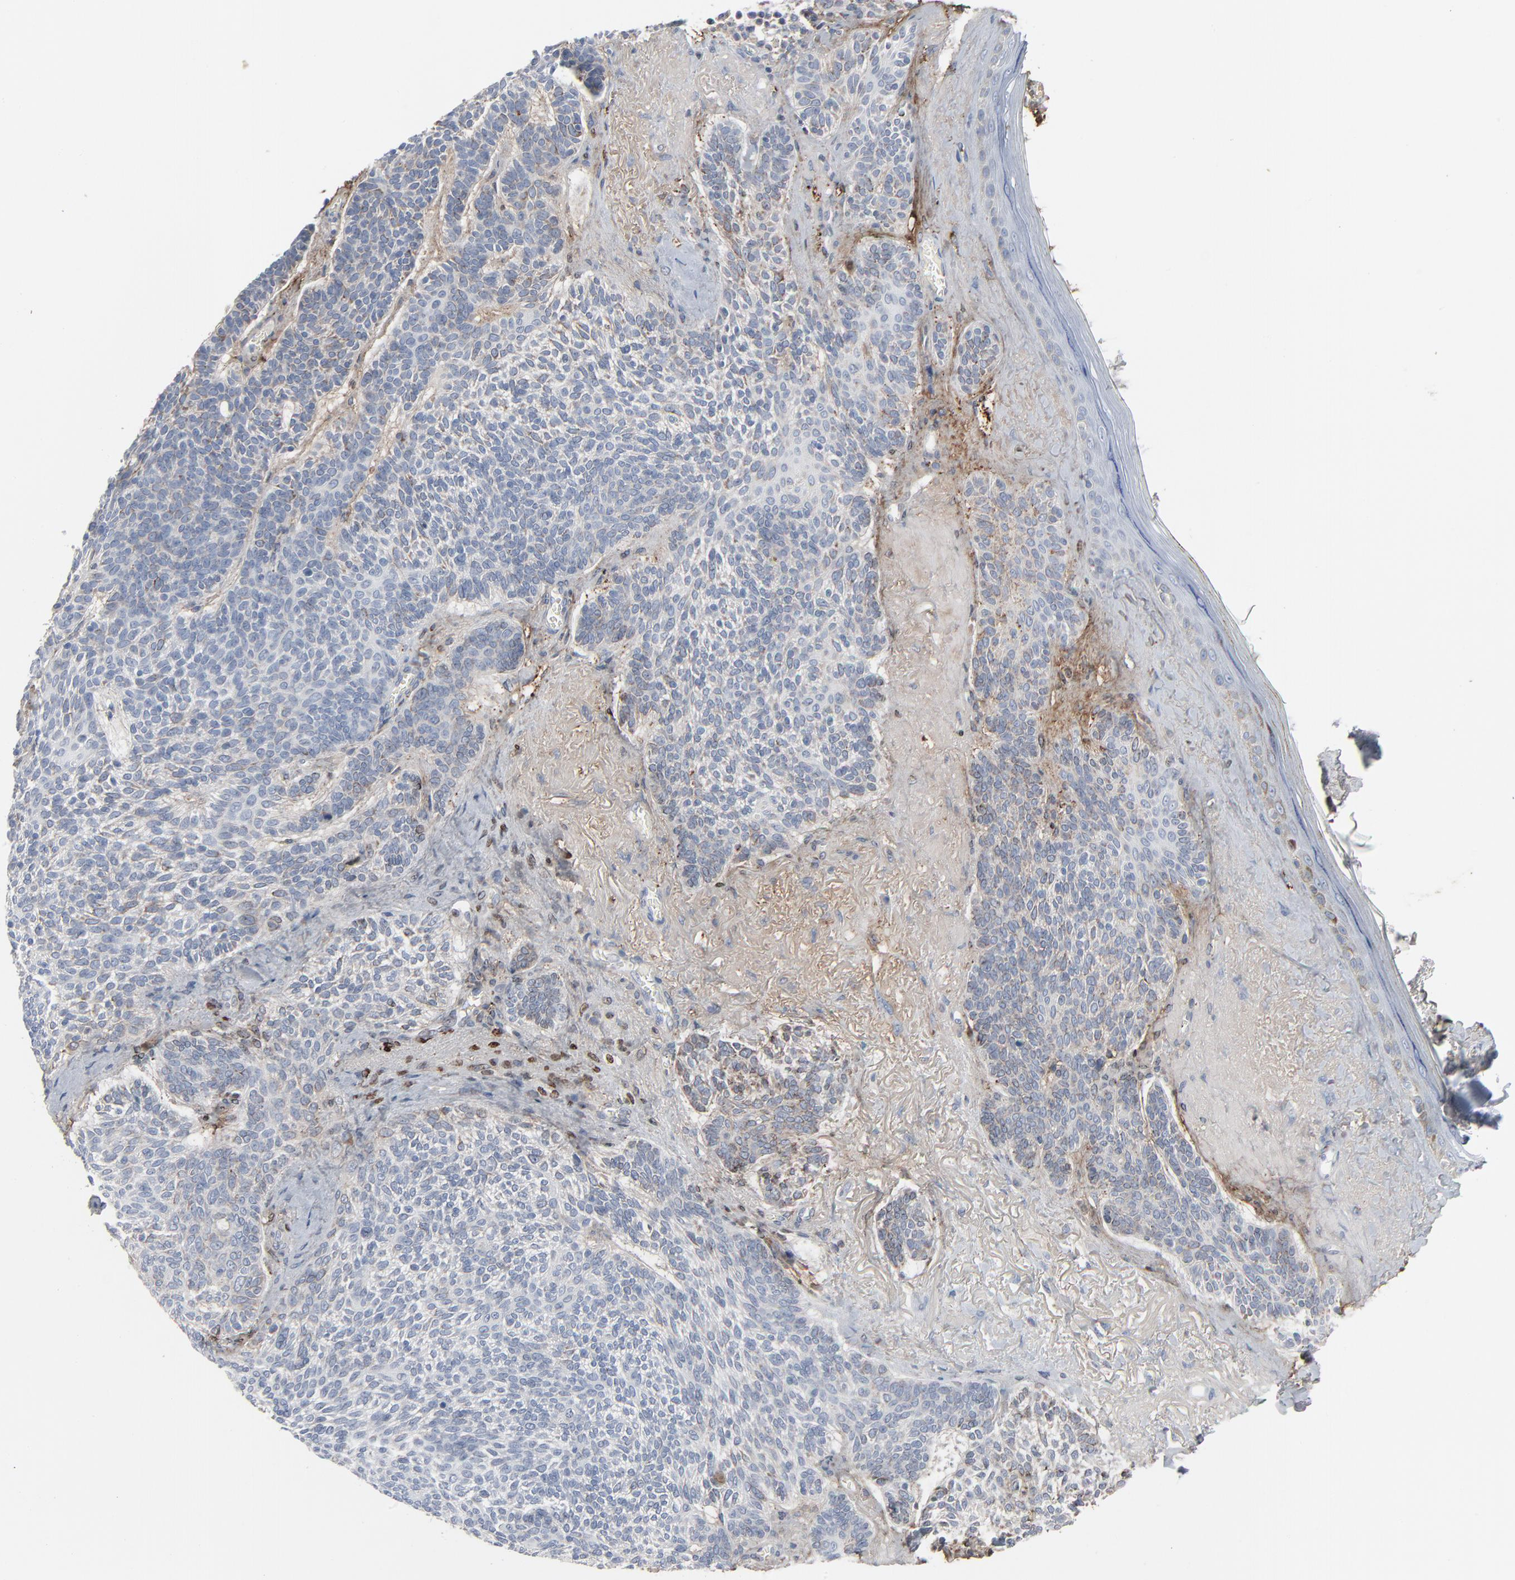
{"staining": {"intensity": "negative", "quantity": "none", "location": "none"}, "tissue": "skin cancer", "cell_type": "Tumor cells", "image_type": "cancer", "snomed": [{"axis": "morphology", "description": "Normal tissue, NOS"}, {"axis": "morphology", "description": "Basal cell carcinoma"}, {"axis": "topography", "description": "Skin"}], "caption": "A micrograph of basal cell carcinoma (skin) stained for a protein exhibits no brown staining in tumor cells. The staining was performed using DAB to visualize the protein expression in brown, while the nuclei were stained in blue with hematoxylin (Magnification: 20x).", "gene": "BGN", "patient": {"sex": "female", "age": 70}}